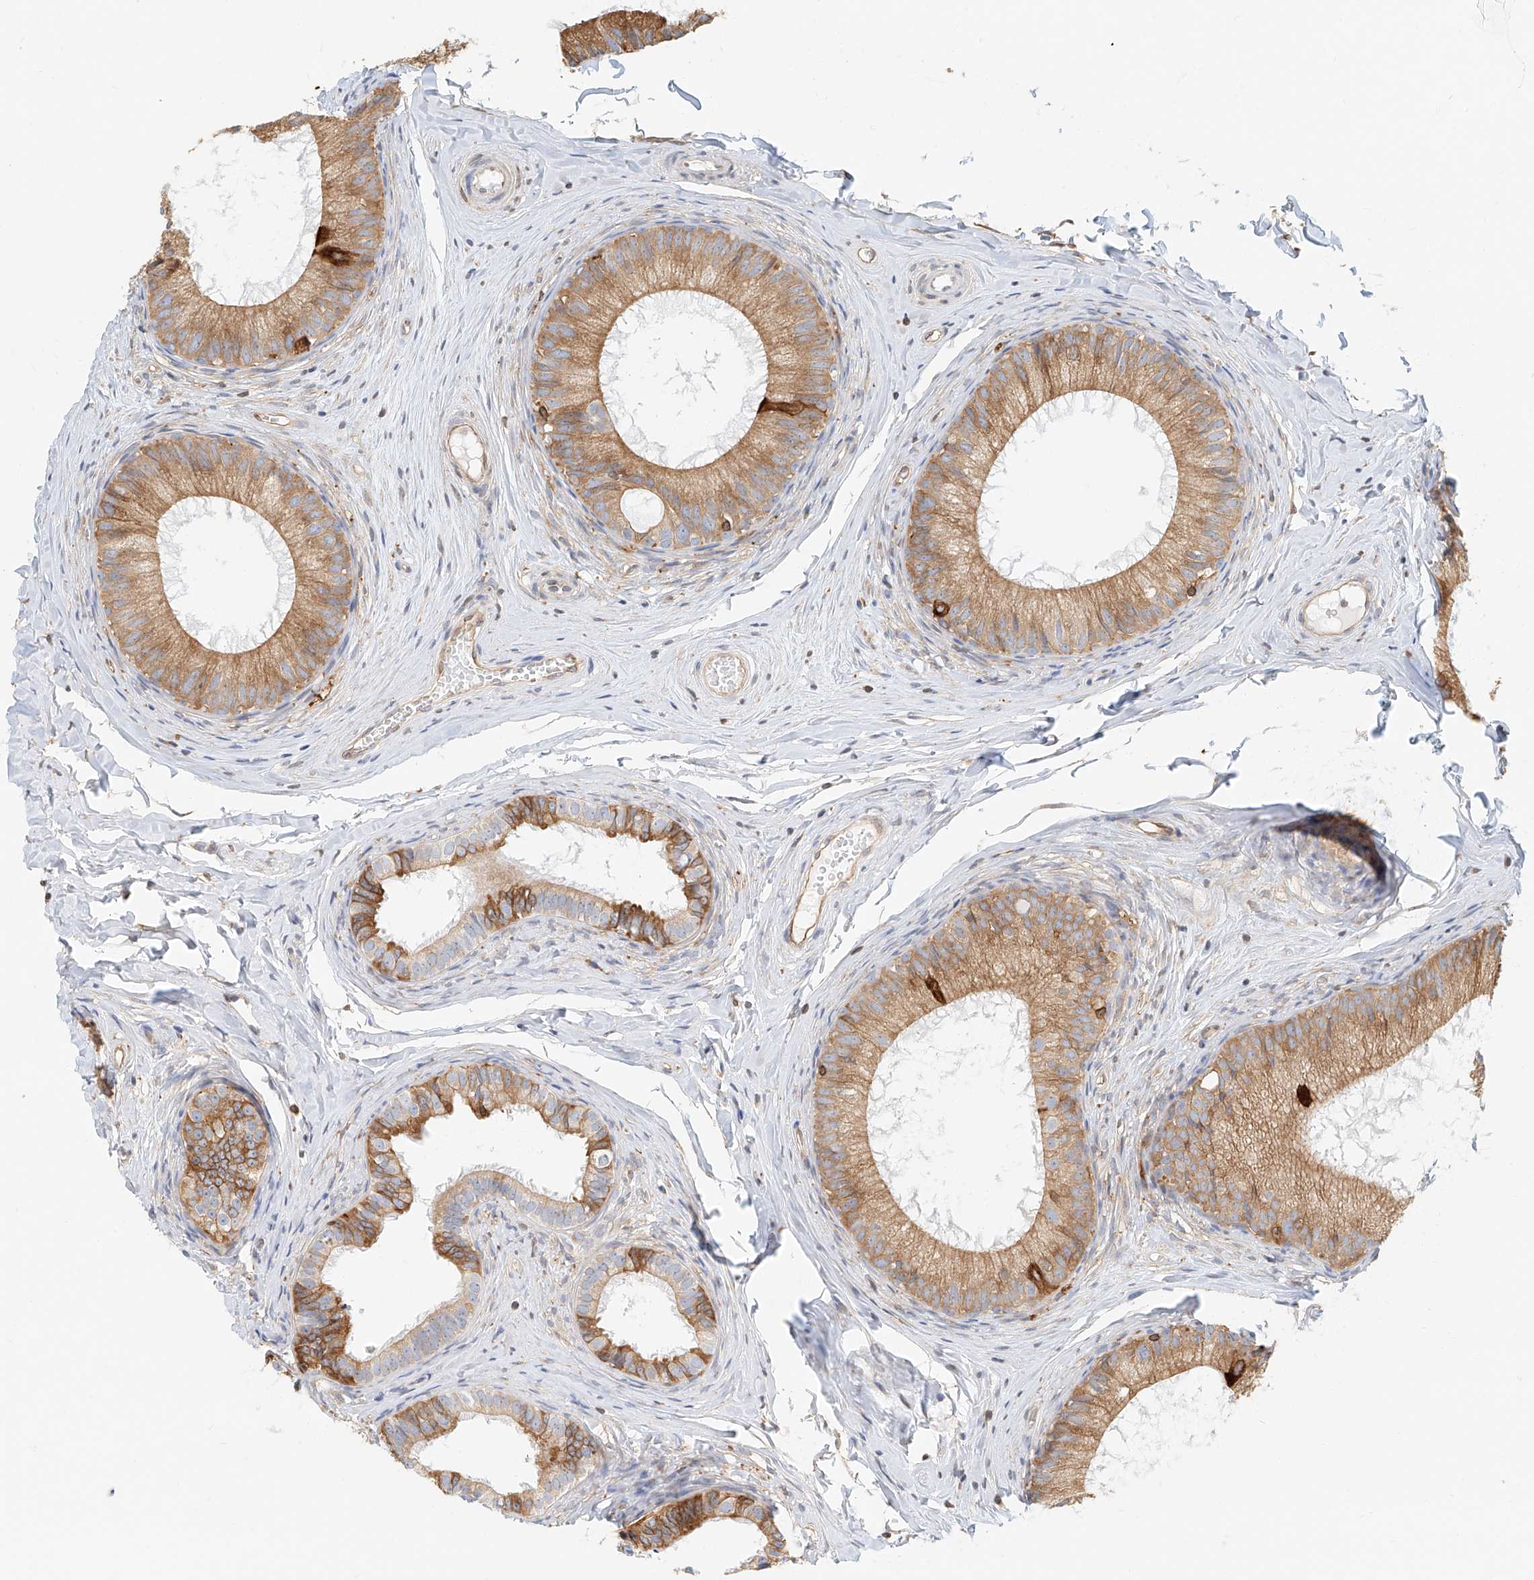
{"staining": {"intensity": "moderate", "quantity": ">75%", "location": "cytoplasmic/membranous"}, "tissue": "epididymis", "cell_type": "Glandular cells", "image_type": "normal", "snomed": [{"axis": "morphology", "description": "Normal tissue, NOS"}, {"axis": "topography", "description": "Epididymis"}], "caption": "This micrograph reveals IHC staining of benign human epididymis, with medium moderate cytoplasmic/membranous positivity in approximately >75% of glandular cells.", "gene": "DHRS7", "patient": {"sex": "male", "age": 34}}